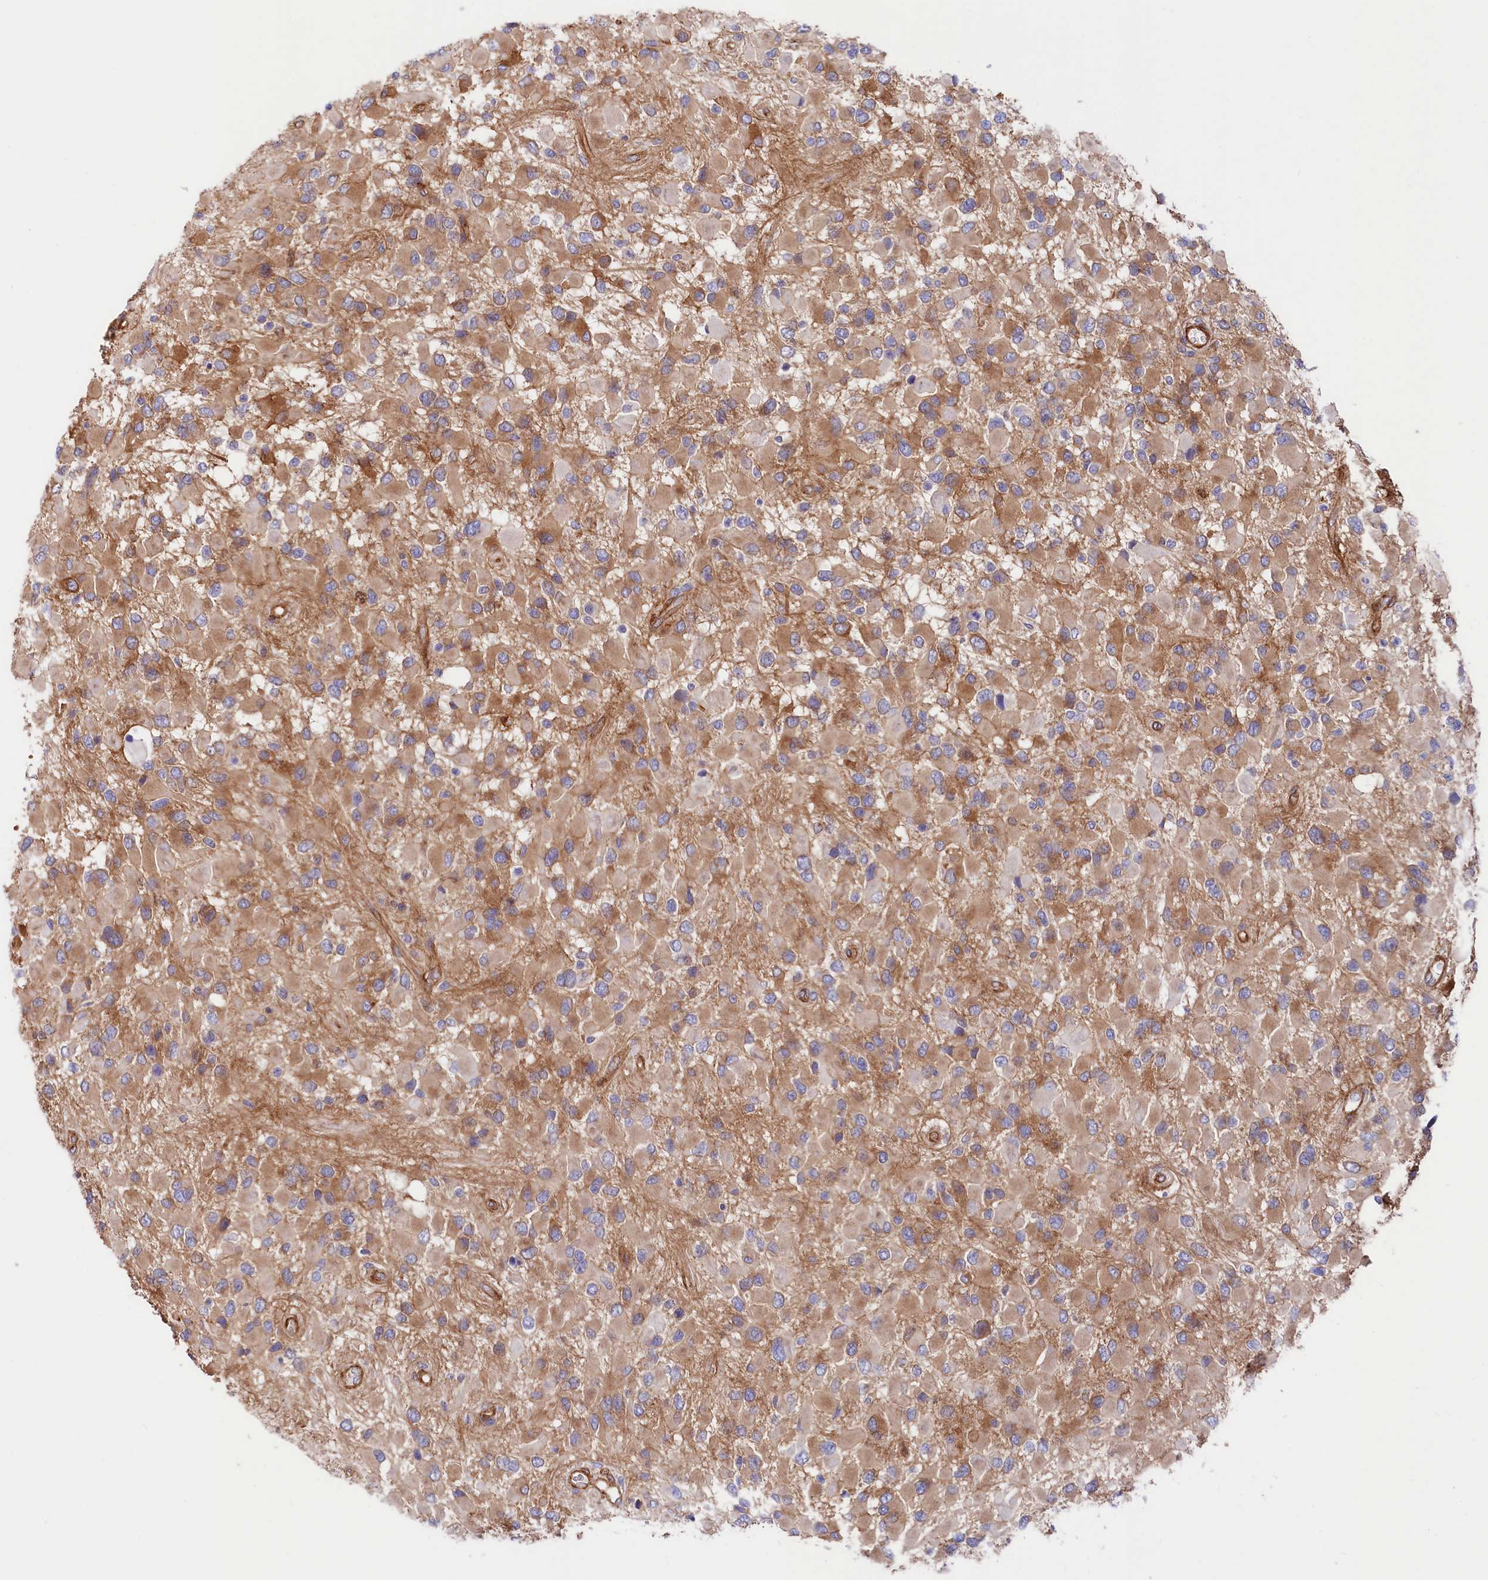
{"staining": {"intensity": "moderate", "quantity": "25%-75%", "location": "cytoplasmic/membranous"}, "tissue": "glioma", "cell_type": "Tumor cells", "image_type": "cancer", "snomed": [{"axis": "morphology", "description": "Glioma, malignant, High grade"}, {"axis": "topography", "description": "Brain"}], "caption": "Approximately 25%-75% of tumor cells in malignant glioma (high-grade) demonstrate moderate cytoplasmic/membranous protein staining as visualized by brown immunohistochemical staining.", "gene": "TNKS1BP1", "patient": {"sex": "male", "age": 53}}